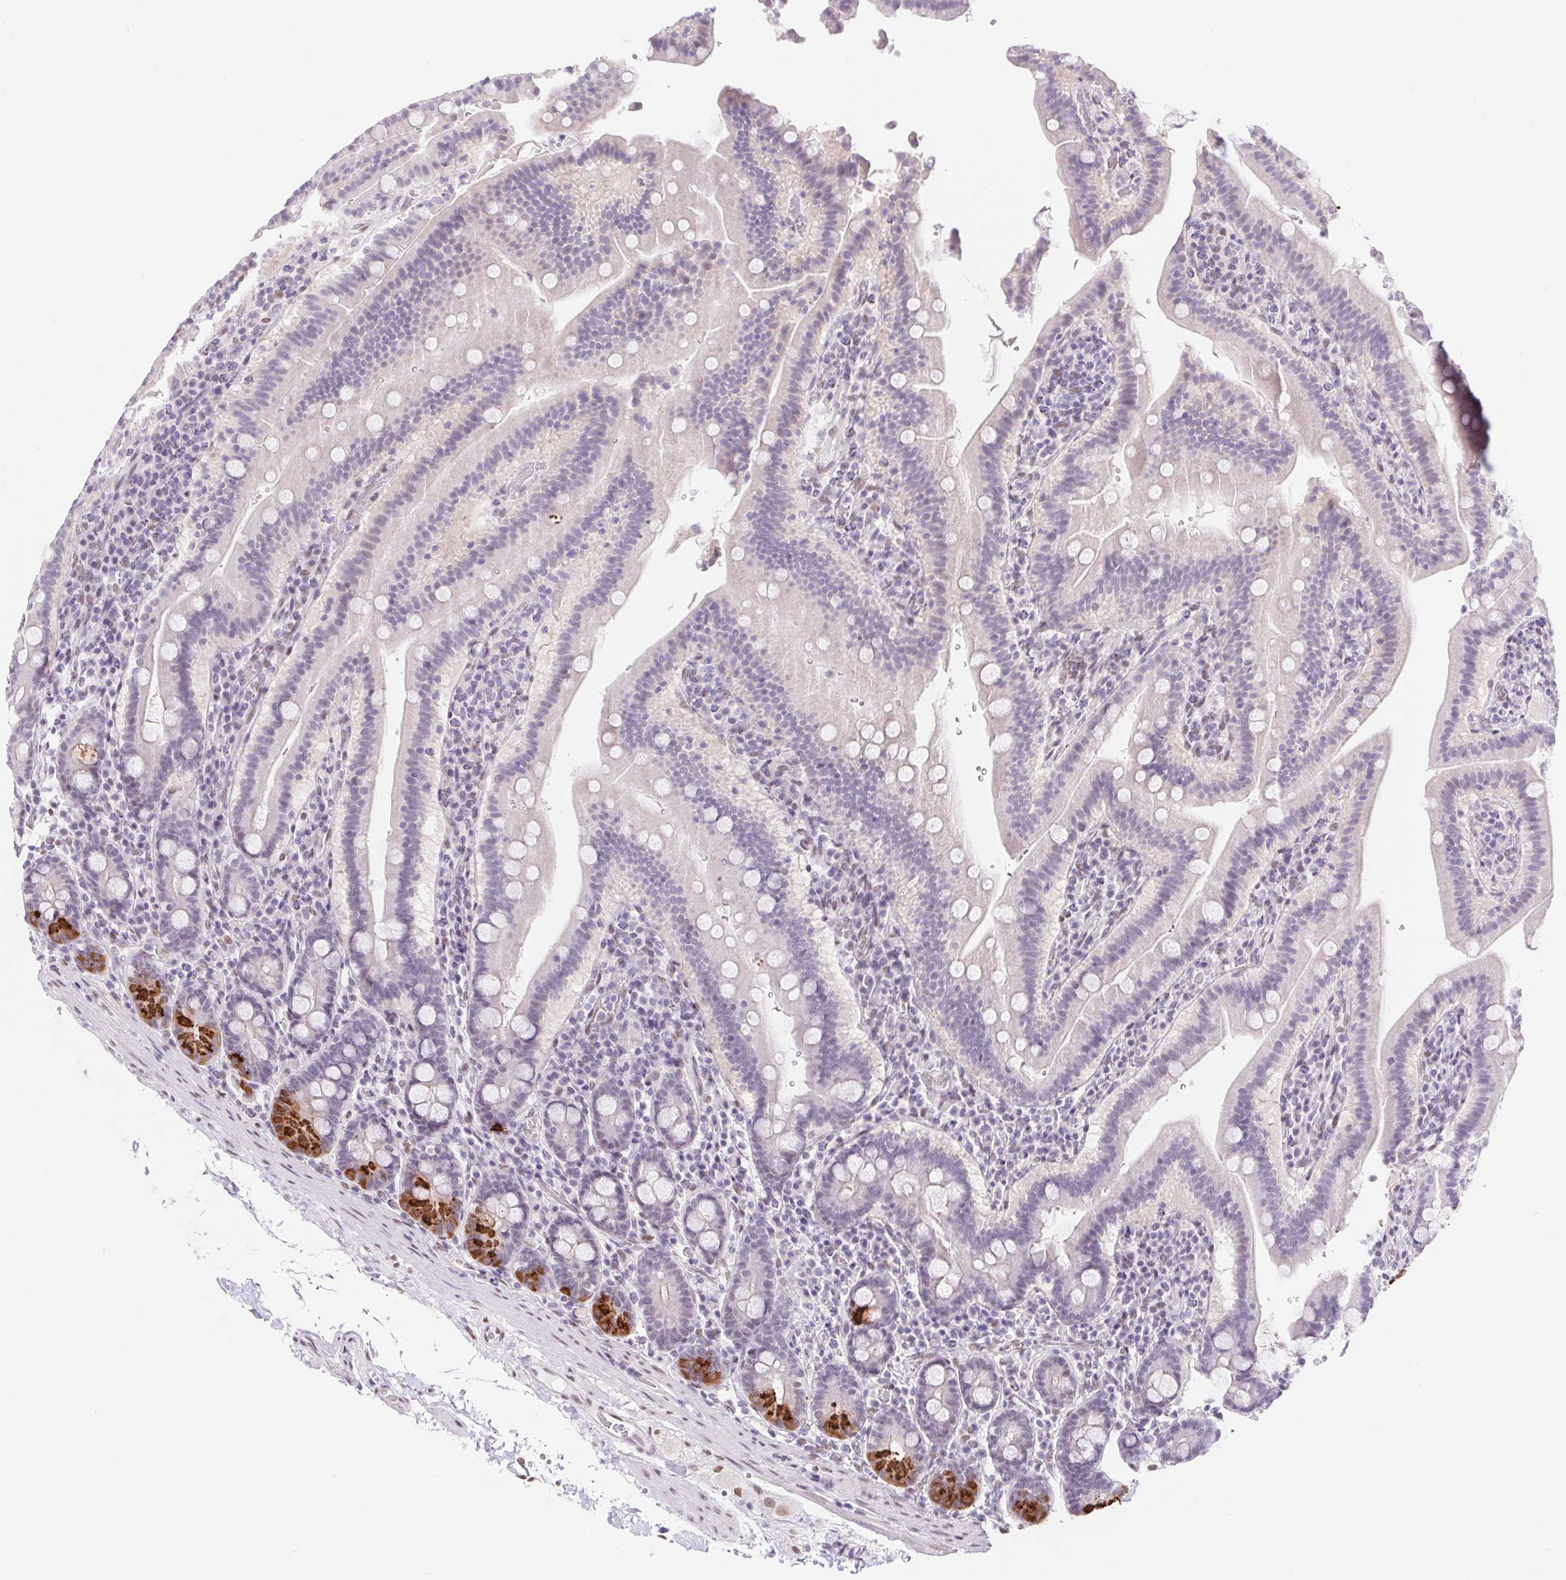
{"staining": {"intensity": "strong", "quantity": "<25%", "location": "cytoplasmic/membranous"}, "tissue": "small intestine", "cell_type": "Glandular cells", "image_type": "normal", "snomed": [{"axis": "morphology", "description": "Normal tissue, NOS"}, {"axis": "topography", "description": "Small intestine"}], "caption": "Immunohistochemistry photomicrograph of normal human small intestine stained for a protein (brown), which exhibits medium levels of strong cytoplasmic/membranous expression in approximately <25% of glandular cells.", "gene": "CAND1", "patient": {"sex": "male", "age": 26}}